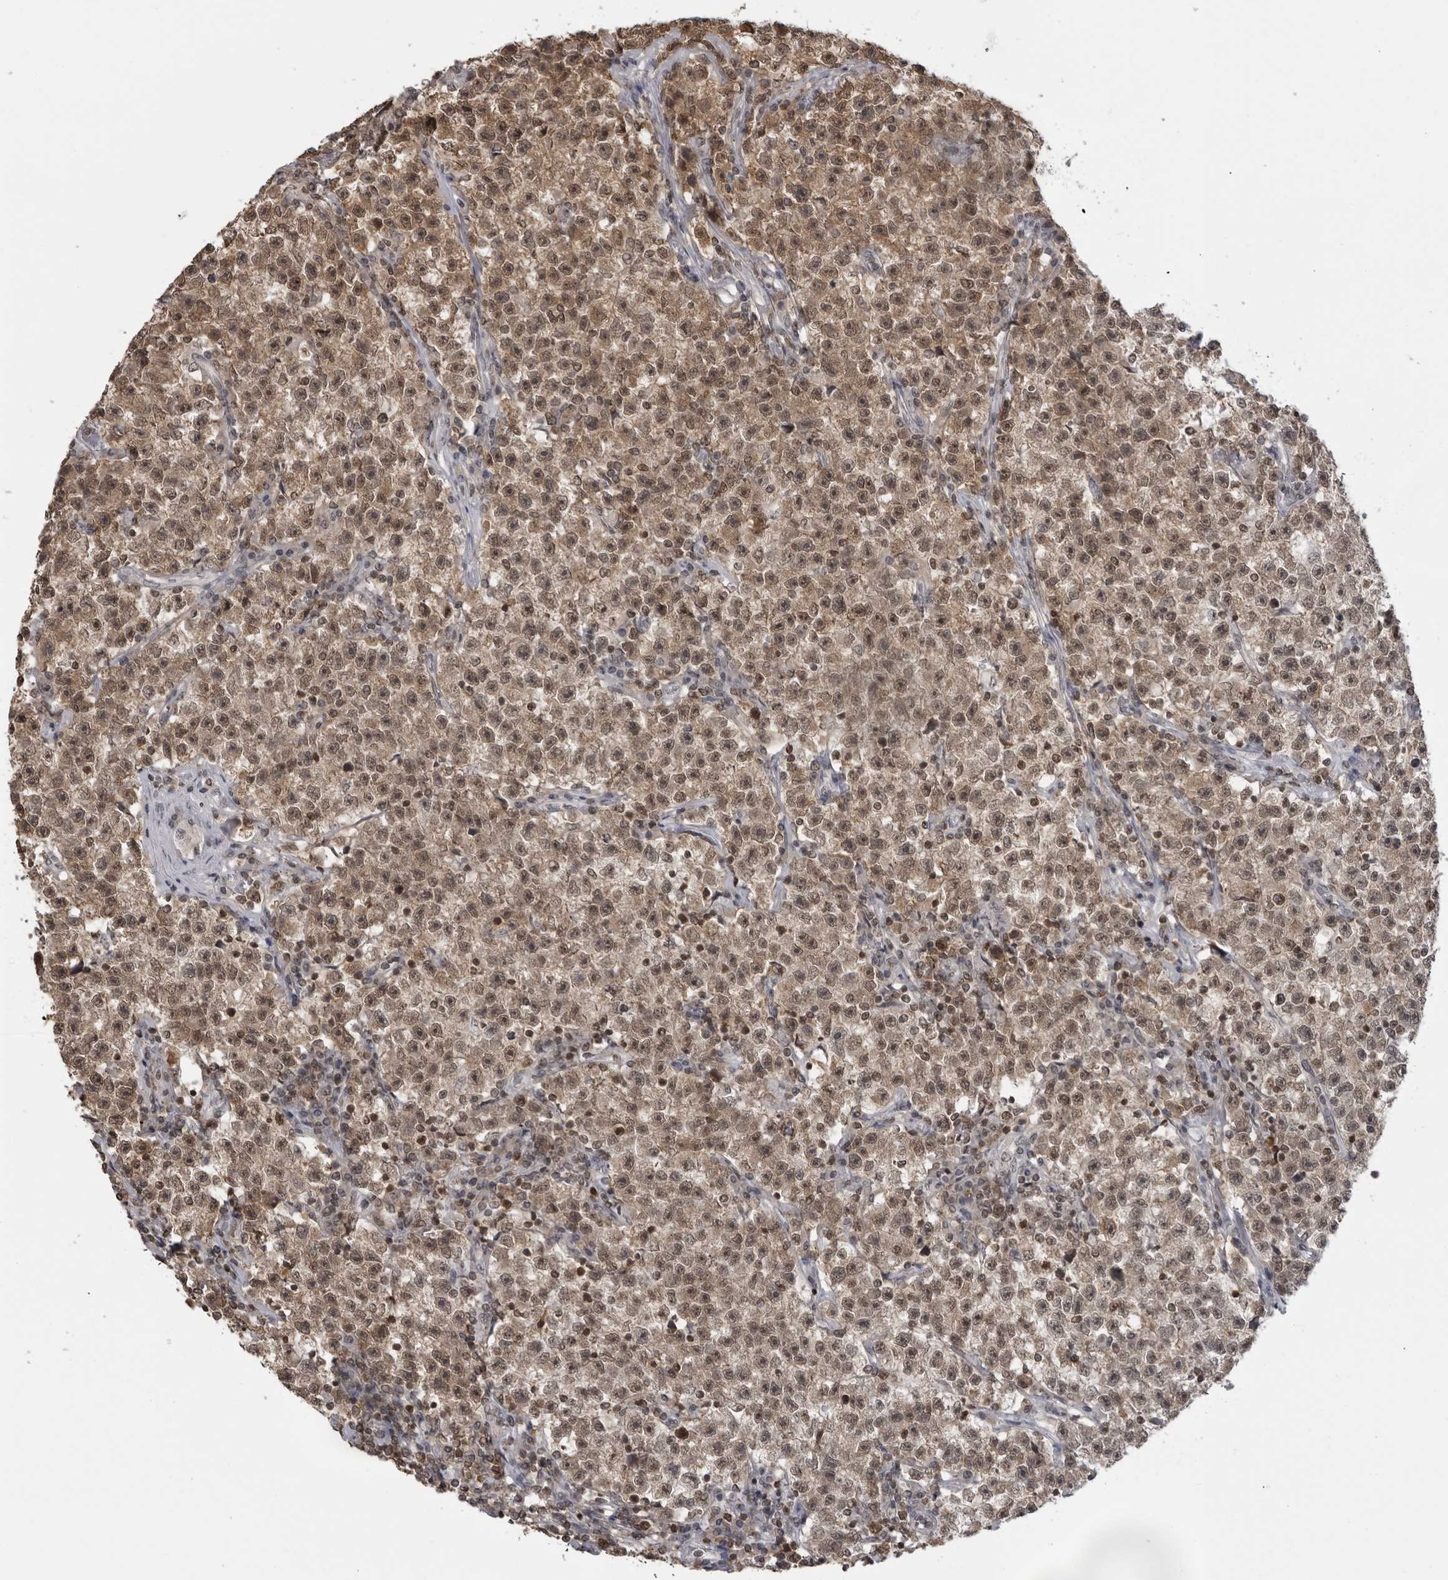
{"staining": {"intensity": "moderate", "quantity": ">75%", "location": "cytoplasmic/membranous,nuclear"}, "tissue": "testis cancer", "cell_type": "Tumor cells", "image_type": "cancer", "snomed": [{"axis": "morphology", "description": "Seminoma, NOS"}, {"axis": "topography", "description": "Testis"}], "caption": "Immunohistochemistry of testis seminoma displays medium levels of moderate cytoplasmic/membranous and nuclear expression in about >75% of tumor cells.", "gene": "PDCL3", "patient": {"sex": "male", "age": 22}}